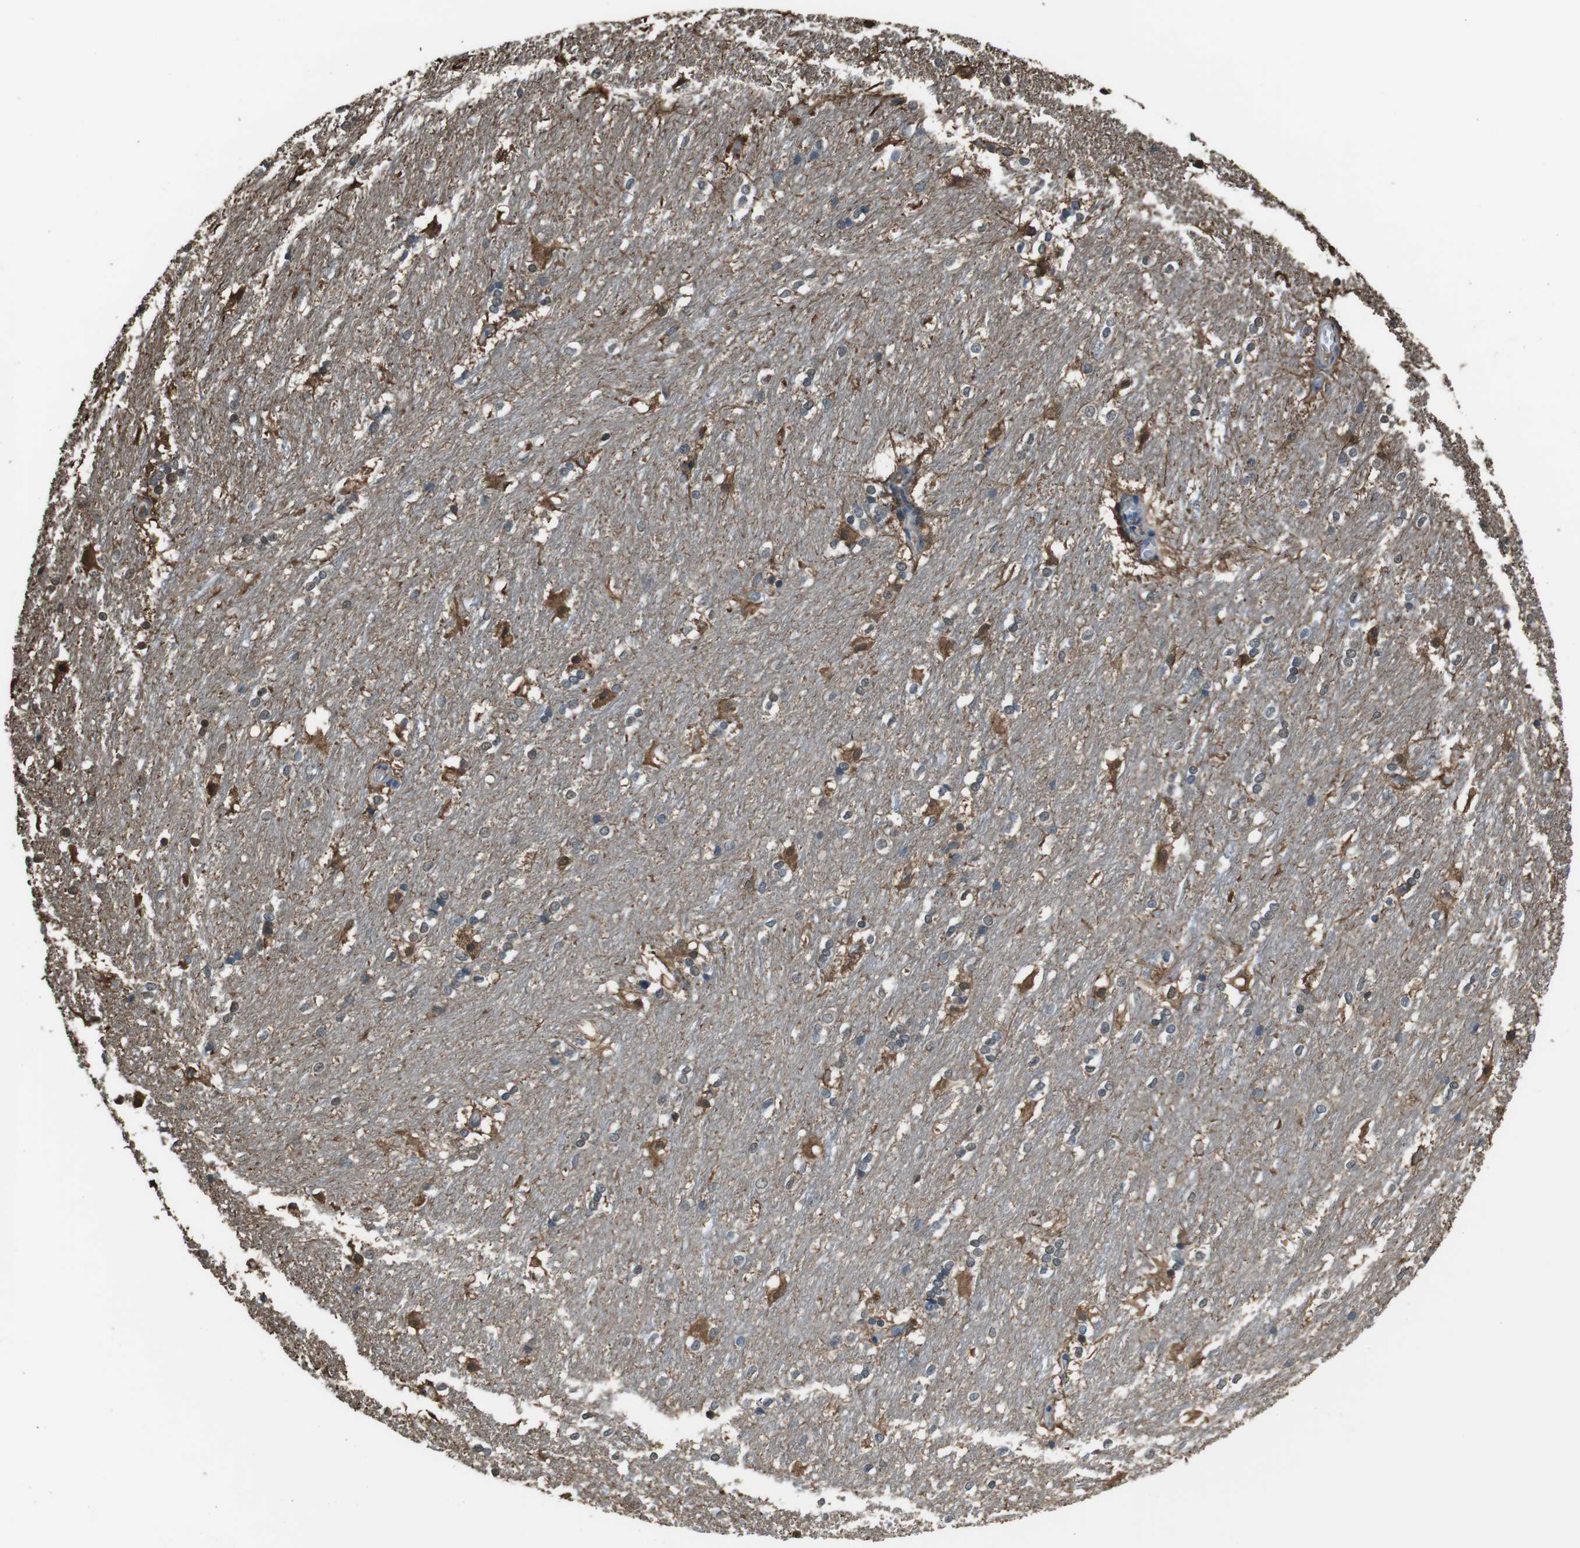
{"staining": {"intensity": "moderate", "quantity": "<25%", "location": "cytoplasmic/membranous"}, "tissue": "caudate", "cell_type": "Glial cells", "image_type": "normal", "snomed": [{"axis": "morphology", "description": "Normal tissue, NOS"}, {"axis": "topography", "description": "Lateral ventricle wall"}], "caption": "Immunohistochemical staining of normal caudate displays <25% levels of moderate cytoplasmic/membranous protein positivity in approximately <25% of glial cells.", "gene": "TWSG1", "patient": {"sex": "female", "age": 19}}